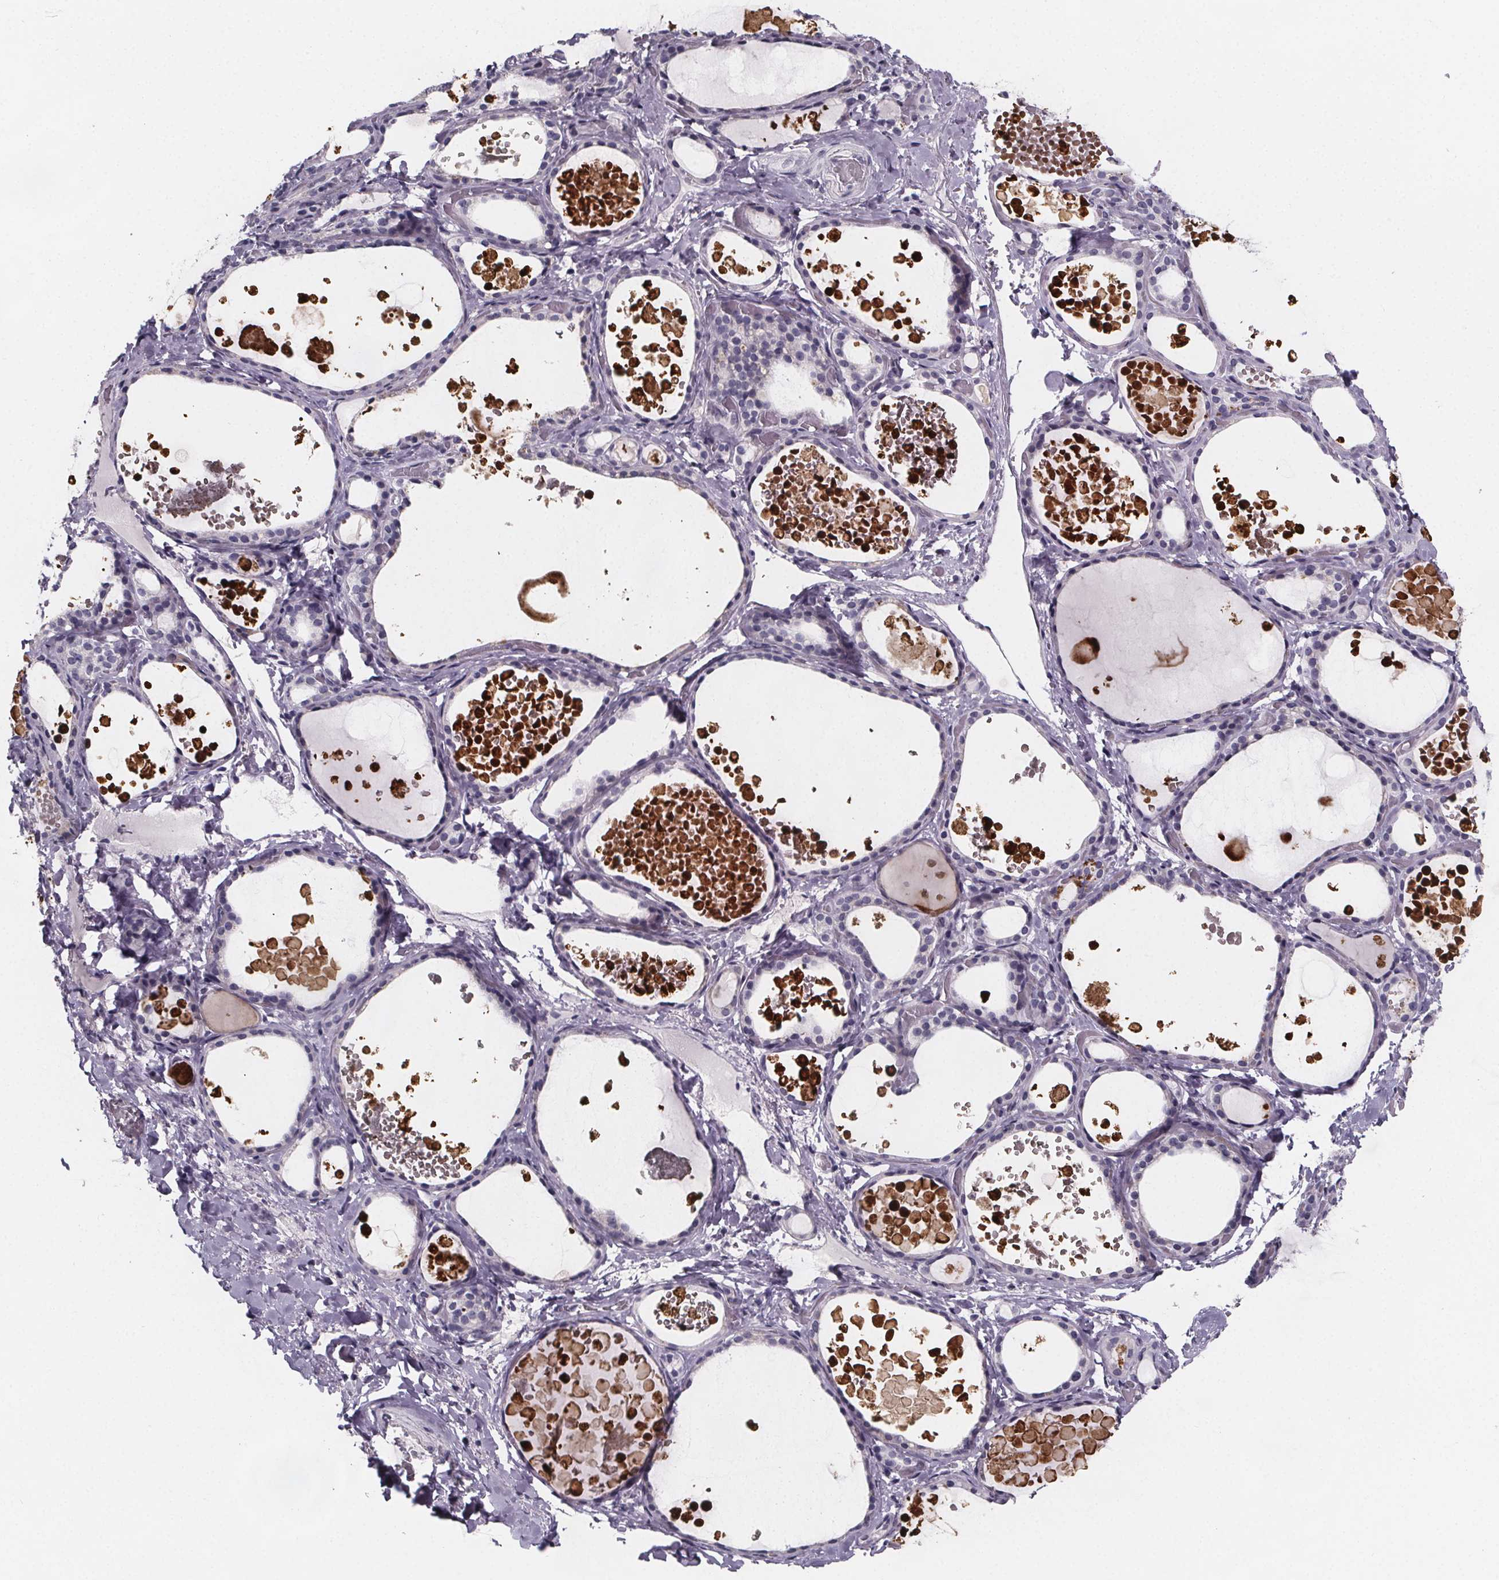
{"staining": {"intensity": "negative", "quantity": "none", "location": "none"}, "tissue": "thyroid gland", "cell_type": "Glandular cells", "image_type": "normal", "snomed": [{"axis": "morphology", "description": "Normal tissue, NOS"}, {"axis": "topography", "description": "Thyroid gland"}], "caption": "Glandular cells are negative for protein expression in unremarkable human thyroid gland. (DAB (3,3'-diaminobenzidine) immunohistochemistry (IHC) visualized using brightfield microscopy, high magnification).", "gene": "PAH", "patient": {"sex": "female", "age": 56}}